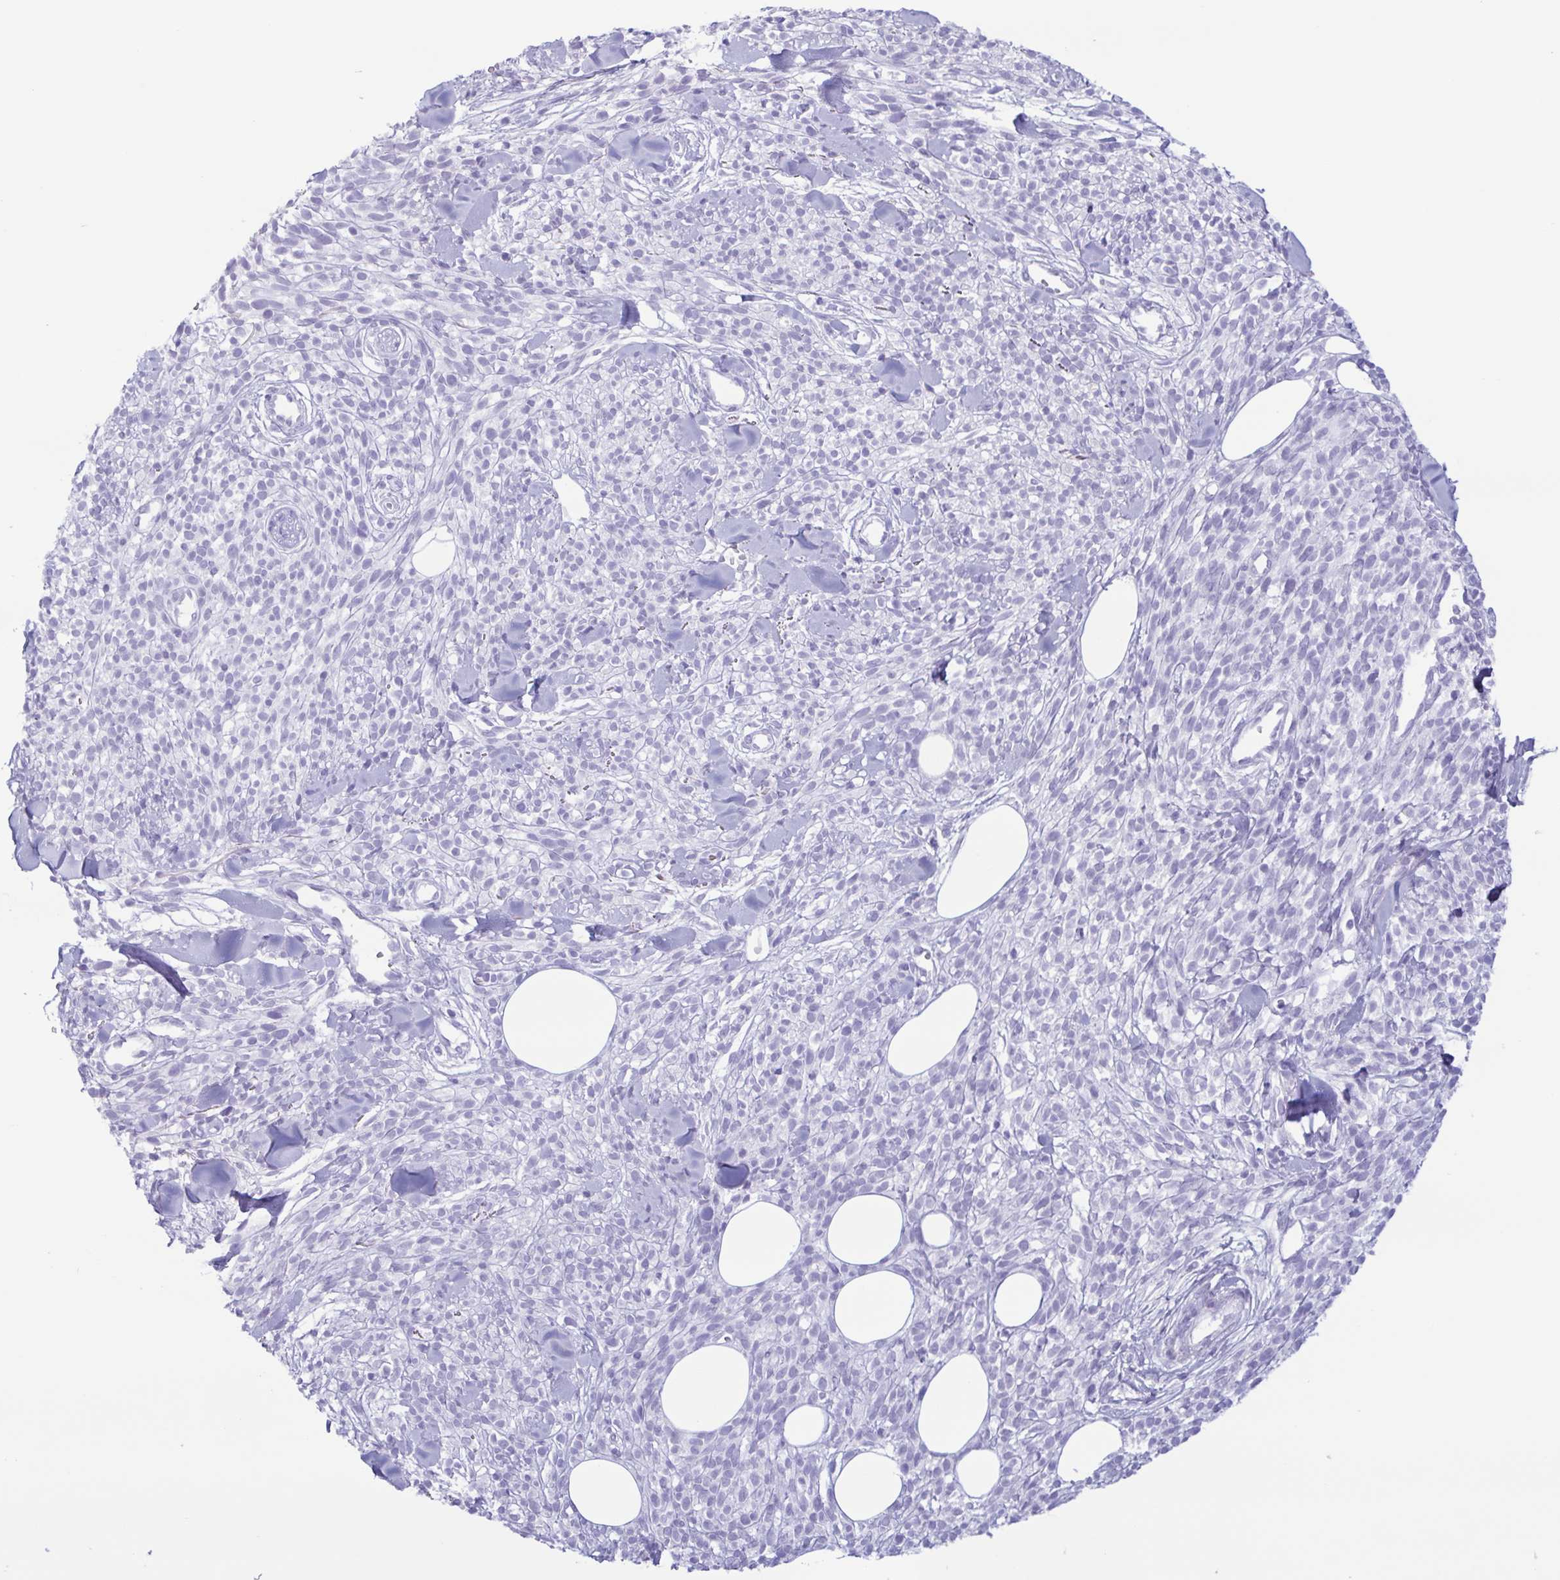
{"staining": {"intensity": "negative", "quantity": "none", "location": "none"}, "tissue": "melanoma", "cell_type": "Tumor cells", "image_type": "cancer", "snomed": [{"axis": "morphology", "description": "Malignant melanoma, NOS"}, {"axis": "topography", "description": "Skin"}, {"axis": "topography", "description": "Skin of trunk"}], "caption": "A micrograph of human melanoma is negative for staining in tumor cells. The staining is performed using DAB brown chromogen with nuclei counter-stained in using hematoxylin.", "gene": "LTF", "patient": {"sex": "male", "age": 74}}